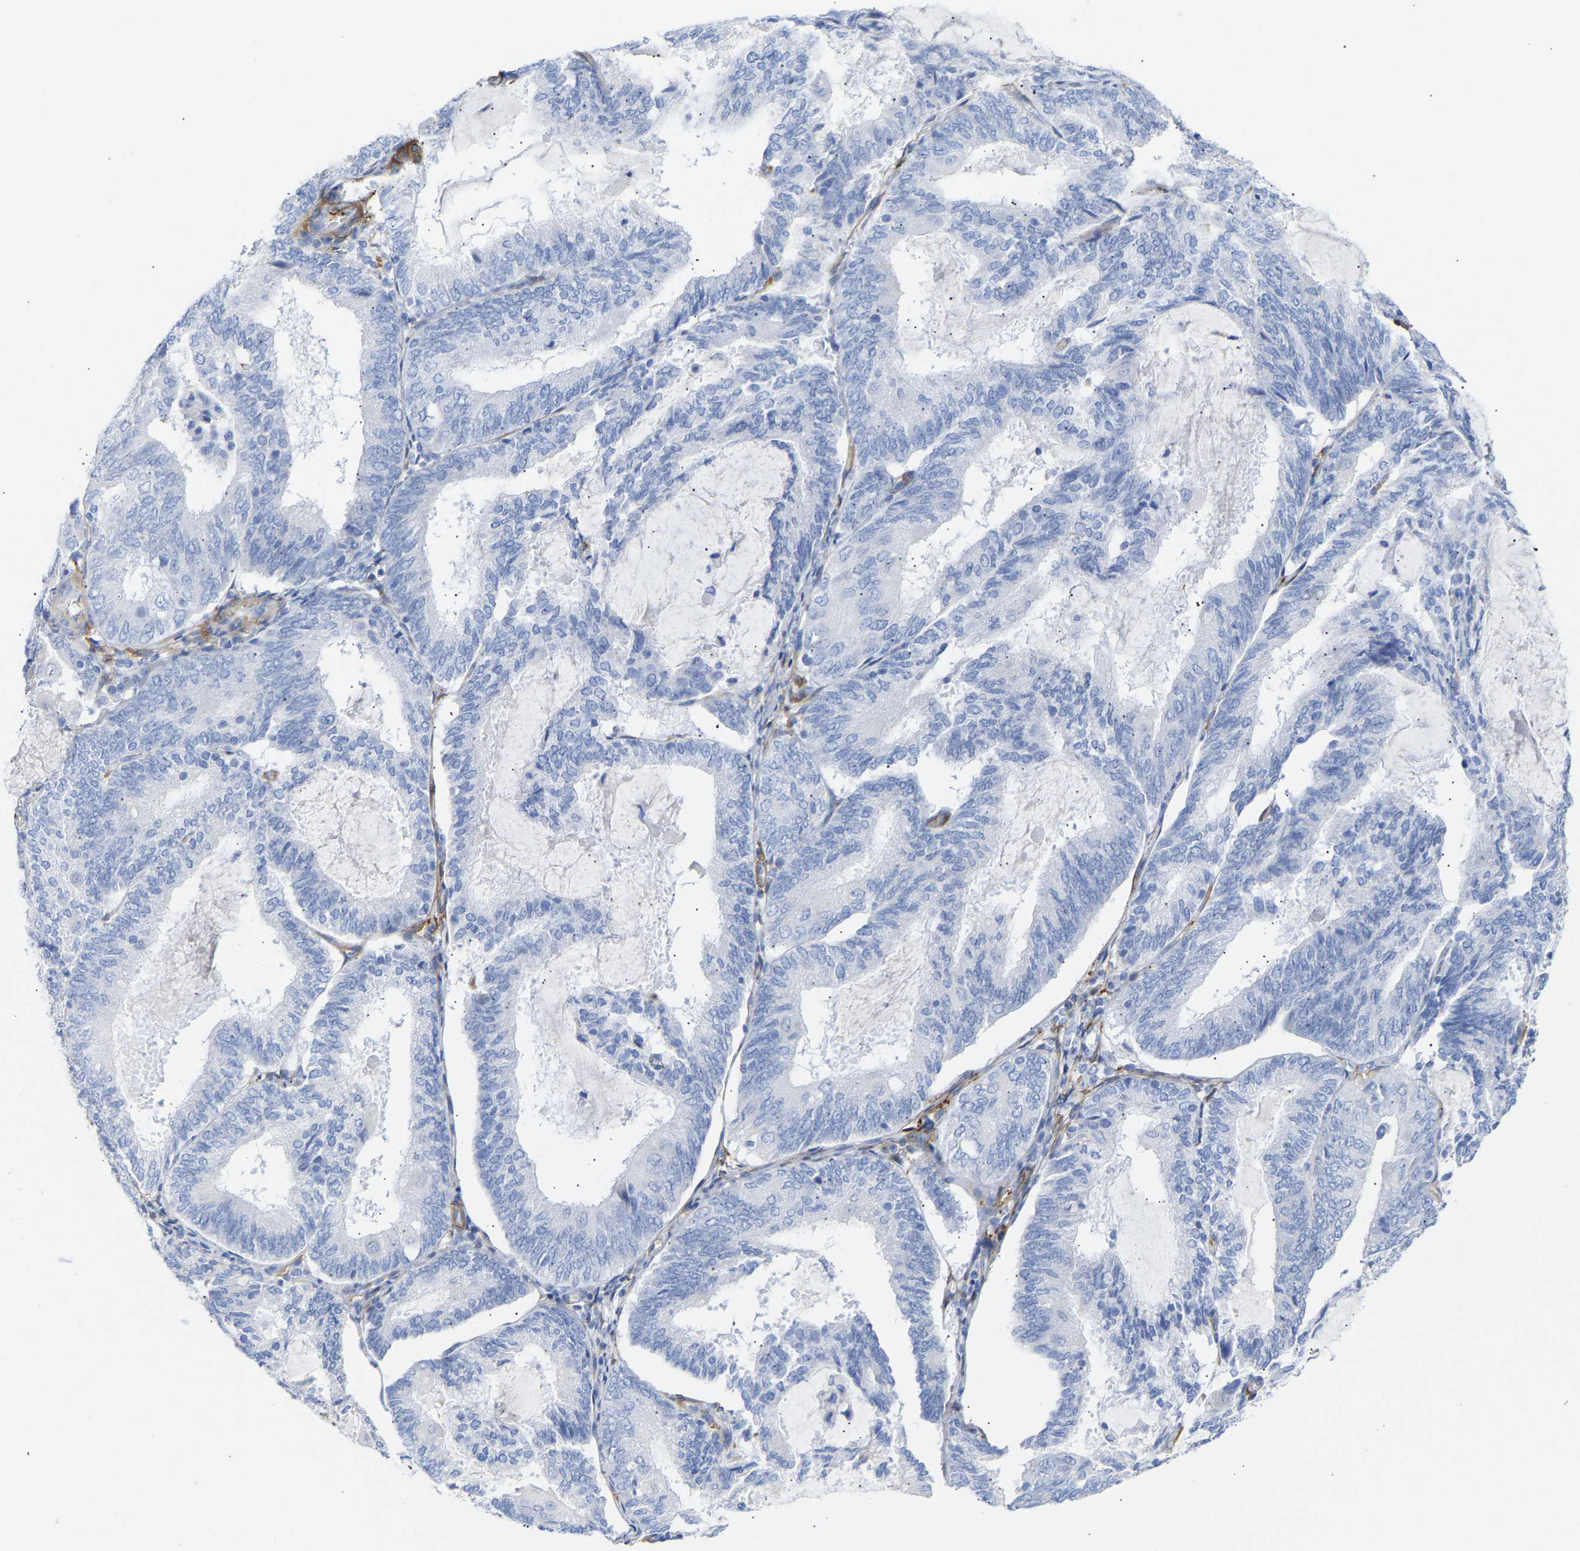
{"staining": {"intensity": "negative", "quantity": "none", "location": "none"}, "tissue": "endometrial cancer", "cell_type": "Tumor cells", "image_type": "cancer", "snomed": [{"axis": "morphology", "description": "Adenocarcinoma, NOS"}, {"axis": "topography", "description": "Endometrium"}], "caption": "This micrograph is of adenocarcinoma (endometrial) stained with immunohistochemistry (IHC) to label a protein in brown with the nuclei are counter-stained blue. There is no positivity in tumor cells. (Immunohistochemistry (ihc), brightfield microscopy, high magnification).", "gene": "AMPH", "patient": {"sex": "female", "age": 81}}